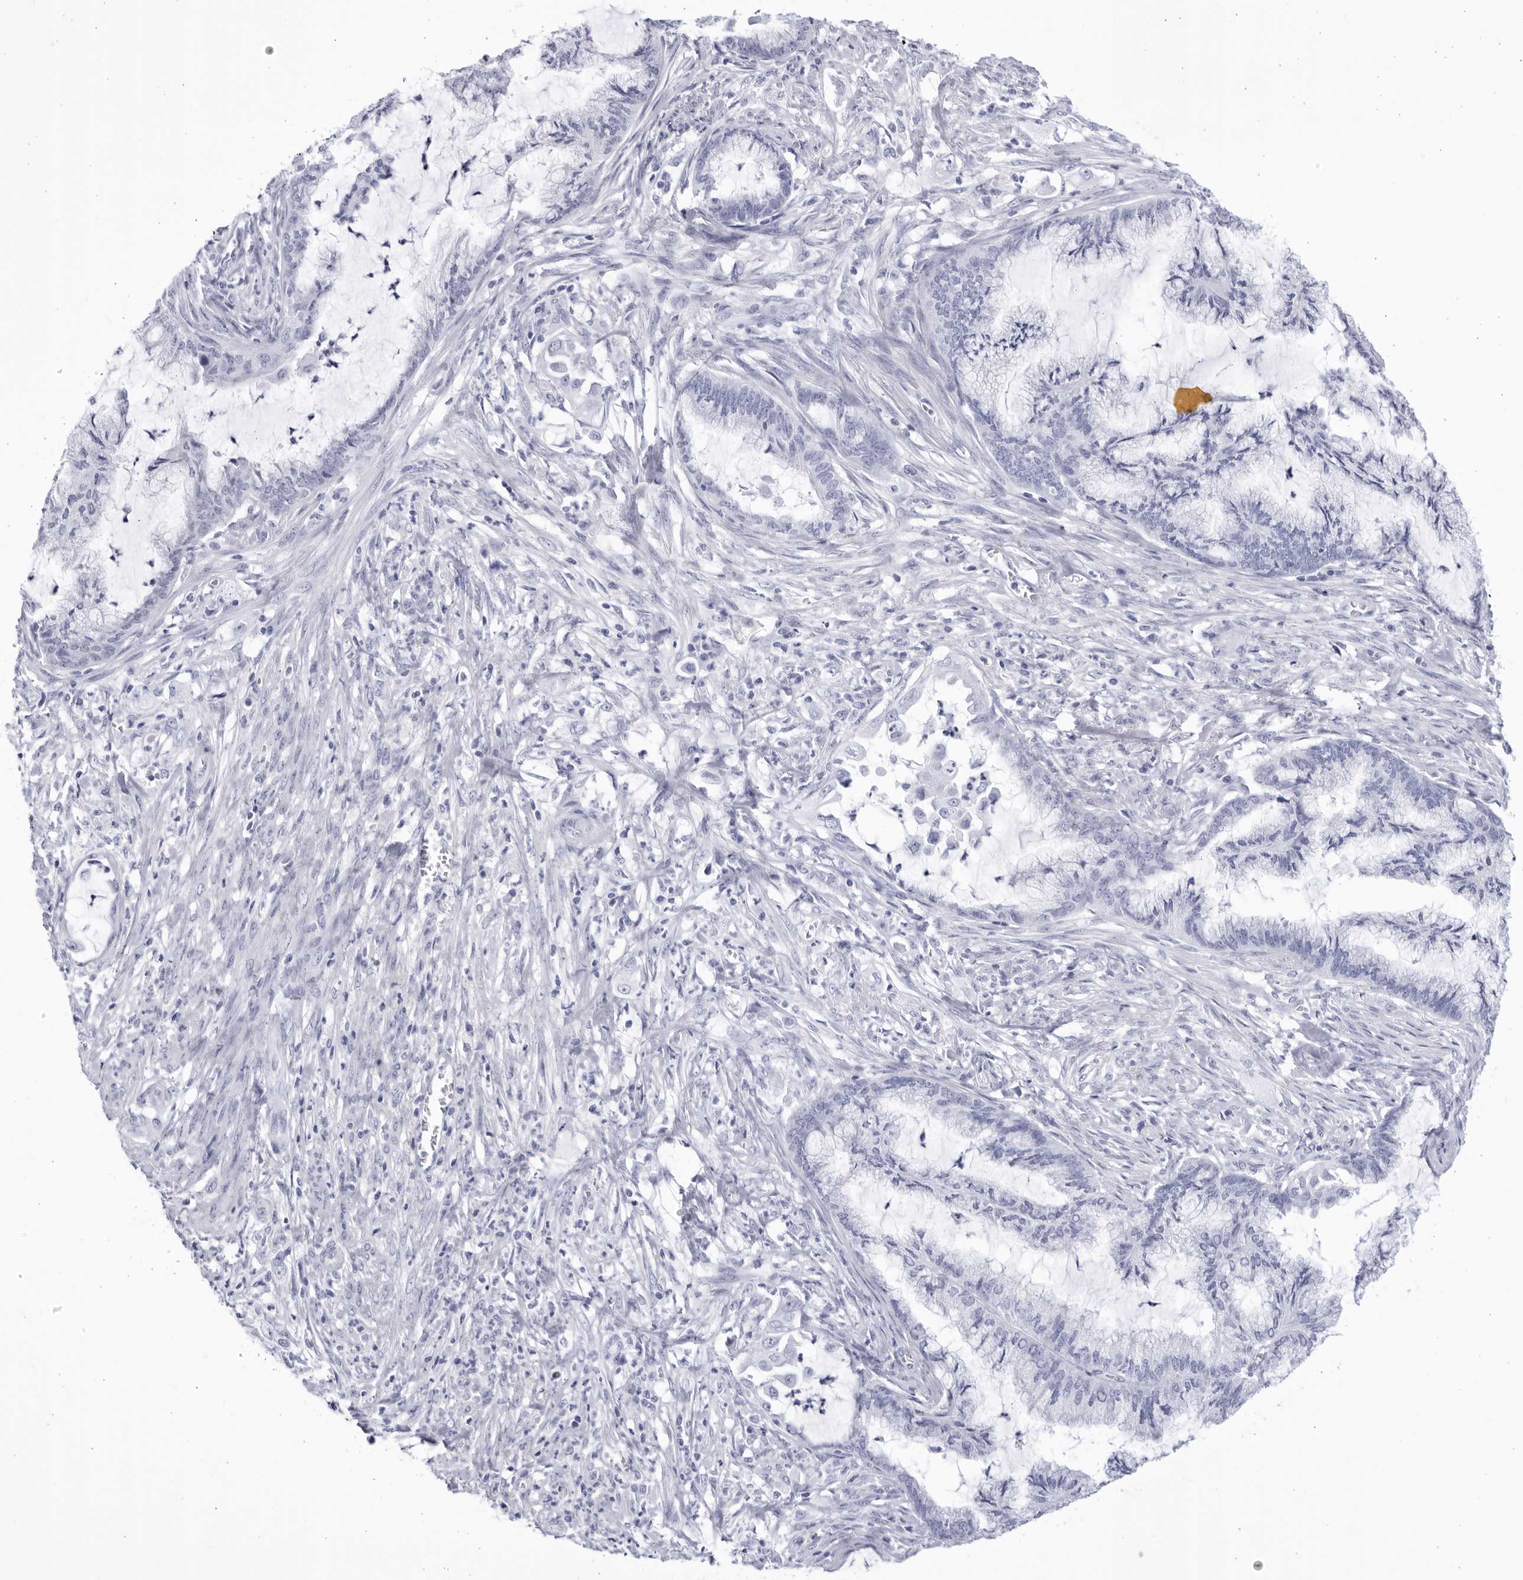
{"staining": {"intensity": "negative", "quantity": "none", "location": "none"}, "tissue": "endometrial cancer", "cell_type": "Tumor cells", "image_type": "cancer", "snomed": [{"axis": "morphology", "description": "Adenocarcinoma, NOS"}, {"axis": "topography", "description": "Endometrium"}], "caption": "IHC histopathology image of neoplastic tissue: human endometrial cancer stained with DAB (3,3'-diaminobenzidine) displays no significant protein staining in tumor cells. (DAB (3,3'-diaminobenzidine) immunohistochemistry (IHC) with hematoxylin counter stain).", "gene": "CCDC181", "patient": {"sex": "female", "age": 86}}